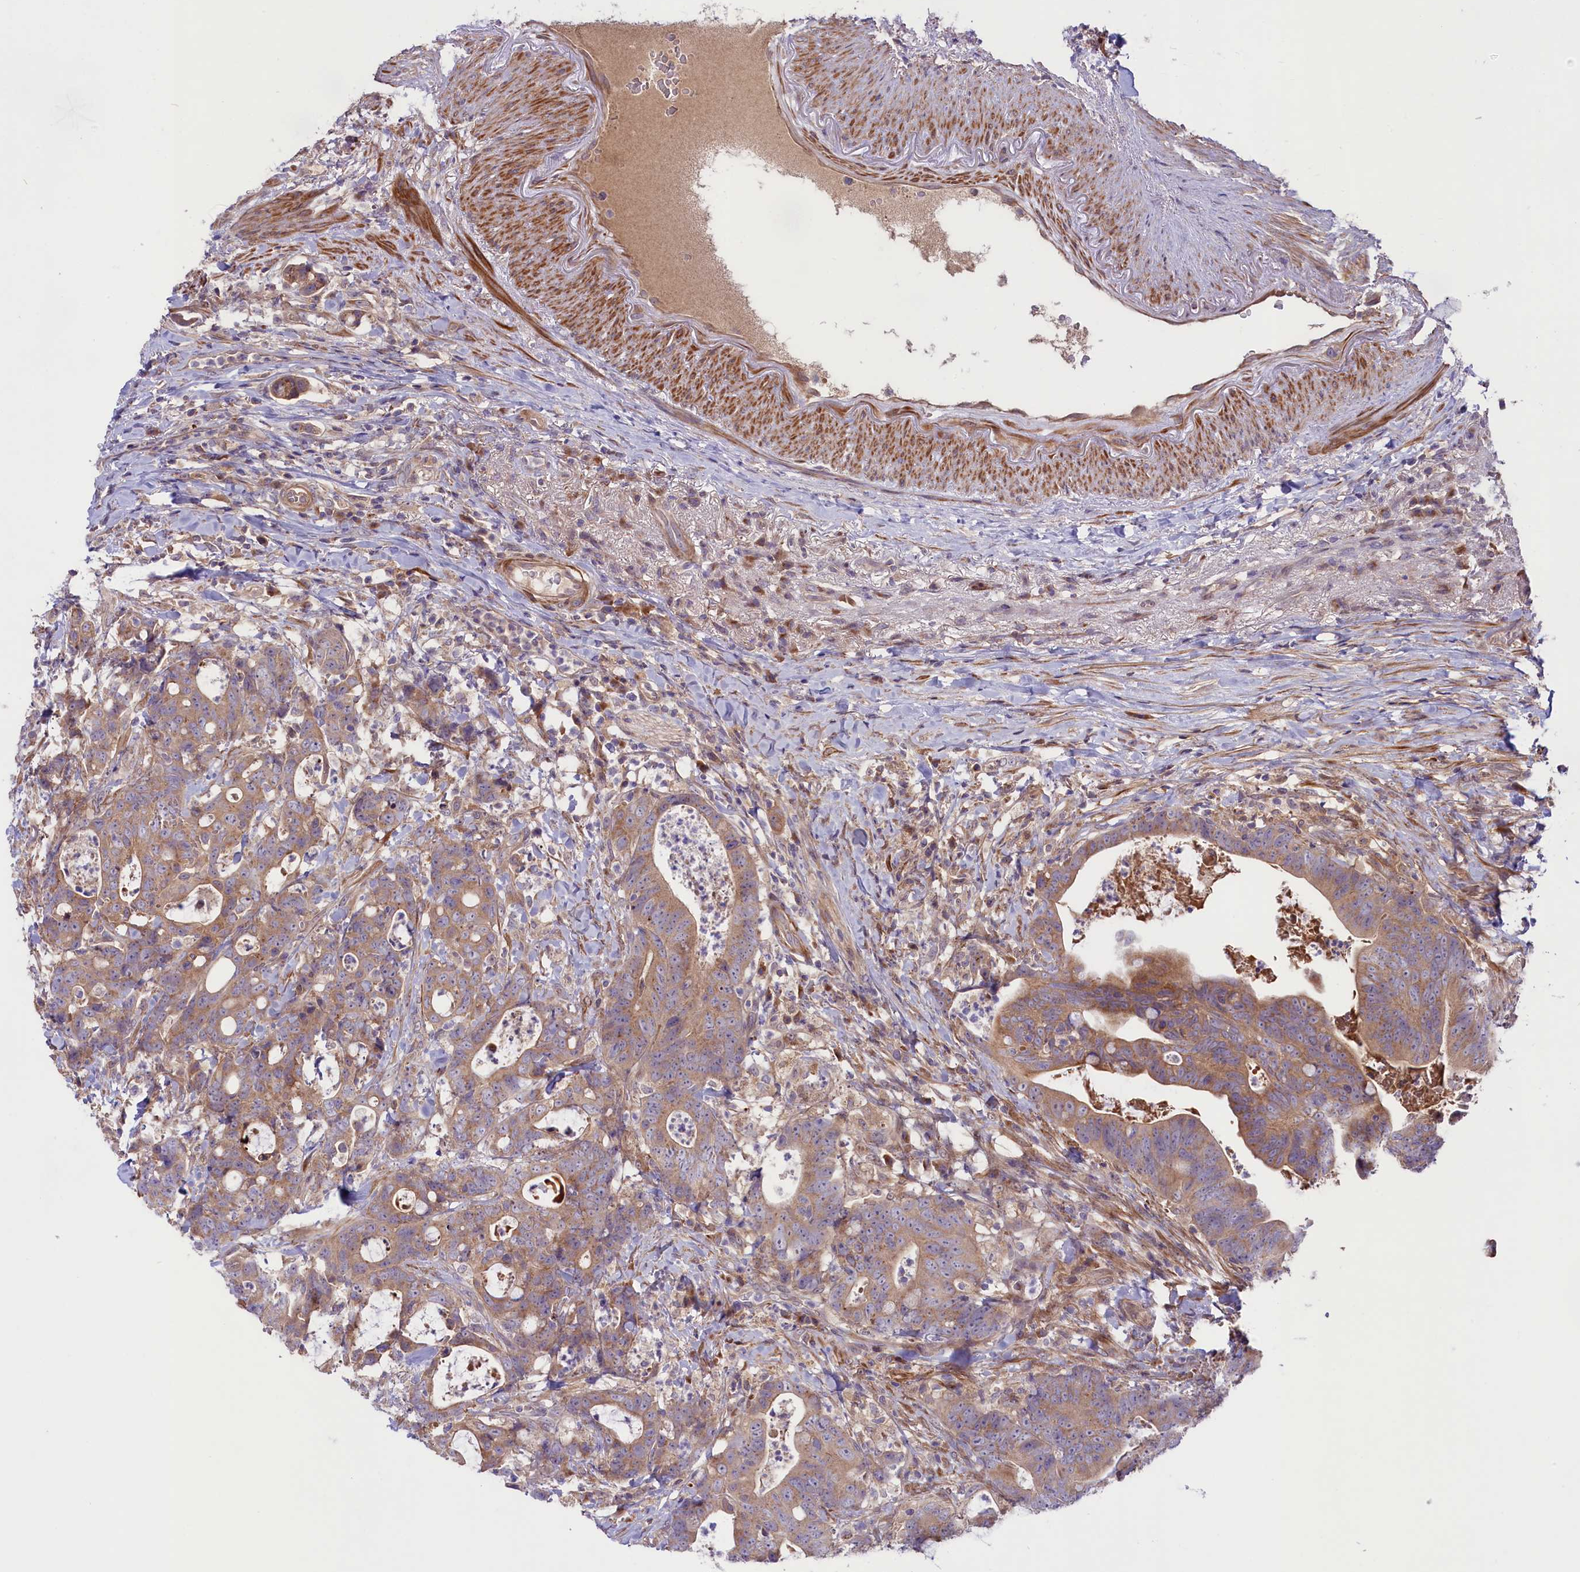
{"staining": {"intensity": "weak", "quantity": ">75%", "location": "cytoplasmic/membranous"}, "tissue": "colorectal cancer", "cell_type": "Tumor cells", "image_type": "cancer", "snomed": [{"axis": "morphology", "description": "Adenocarcinoma, NOS"}, {"axis": "topography", "description": "Colon"}], "caption": "Brown immunohistochemical staining in adenocarcinoma (colorectal) reveals weak cytoplasmic/membranous staining in about >75% of tumor cells. (brown staining indicates protein expression, while blue staining denotes nuclei).", "gene": "COG8", "patient": {"sex": "female", "age": 82}}